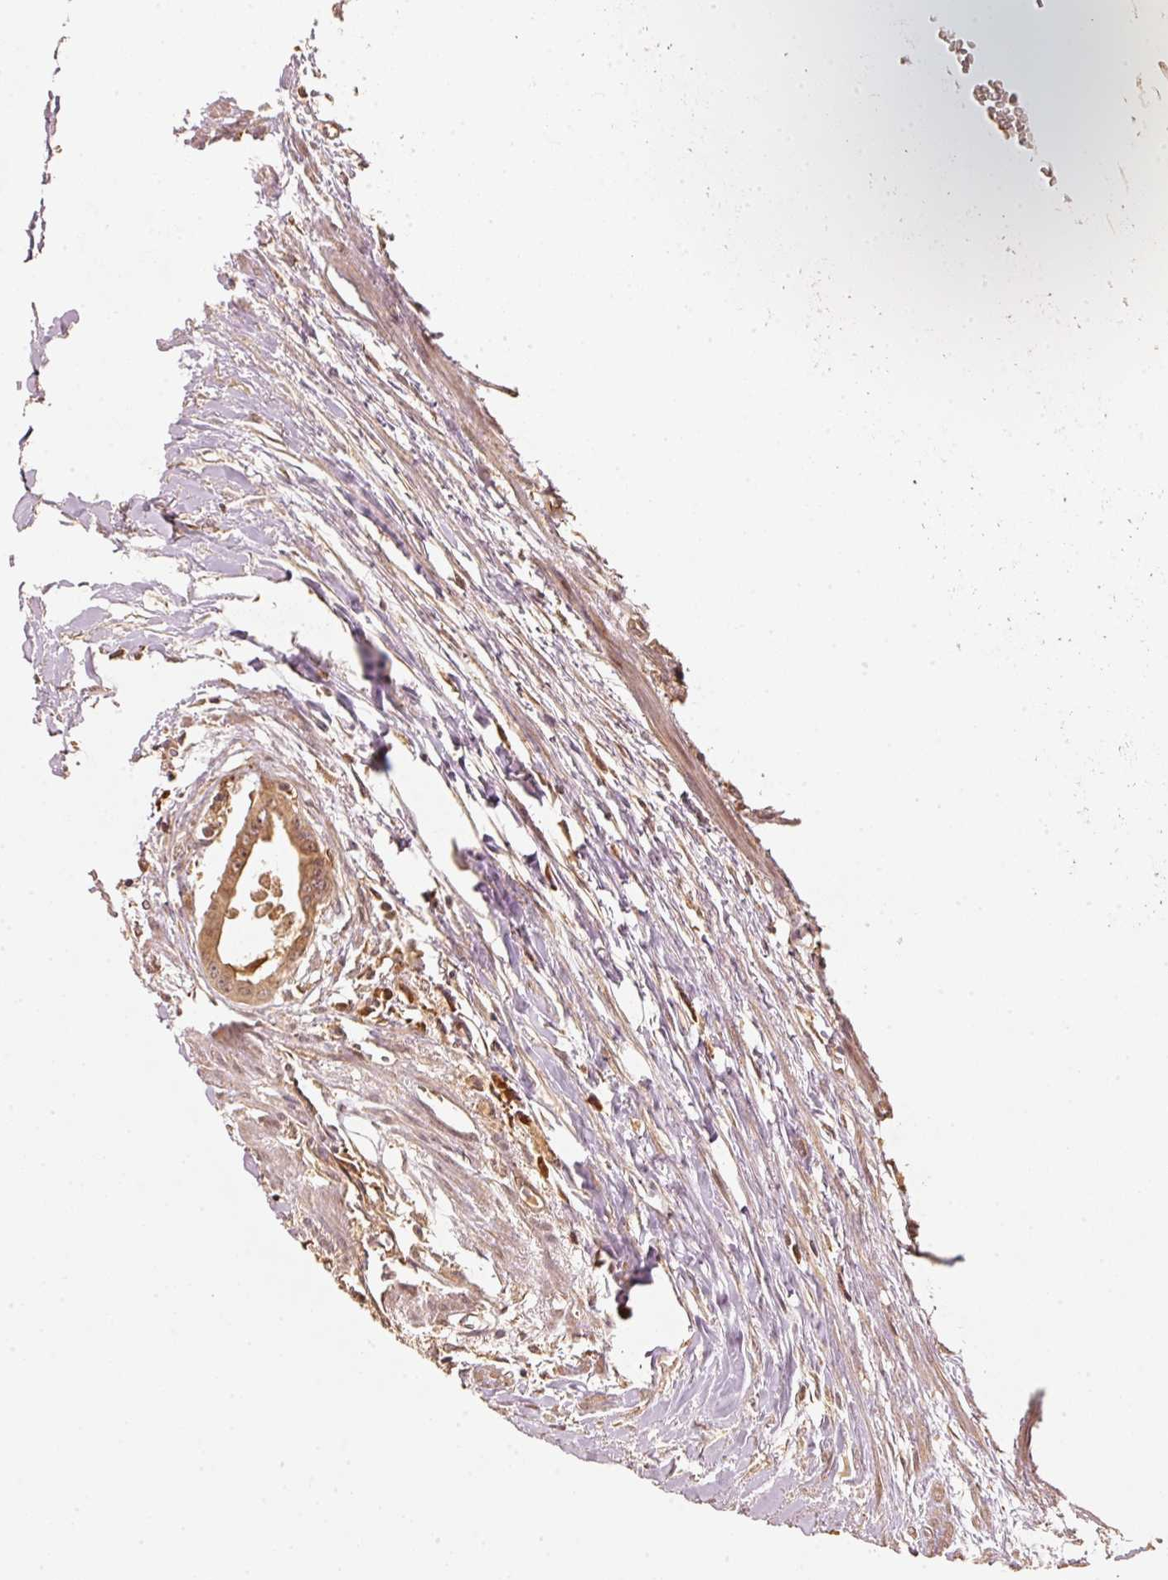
{"staining": {"intensity": "moderate", "quantity": ">75%", "location": "cytoplasmic/membranous"}, "tissue": "colorectal cancer", "cell_type": "Tumor cells", "image_type": "cancer", "snomed": [{"axis": "morphology", "description": "Adenocarcinoma, NOS"}, {"axis": "topography", "description": "Rectum"}], "caption": "Immunohistochemistry micrograph of neoplastic tissue: human colorectal cancer (adenocarcinoma) stained using immunohistochemistry (IHC) shows medium levels of moderate protein expression localized specifically in the cytoplasmic/membranous of tumor cells, appearing as a cytoplasmic/membranous brown color.", "gene": "RRAS2", "patient": {"sex": "male", "age": 78}}